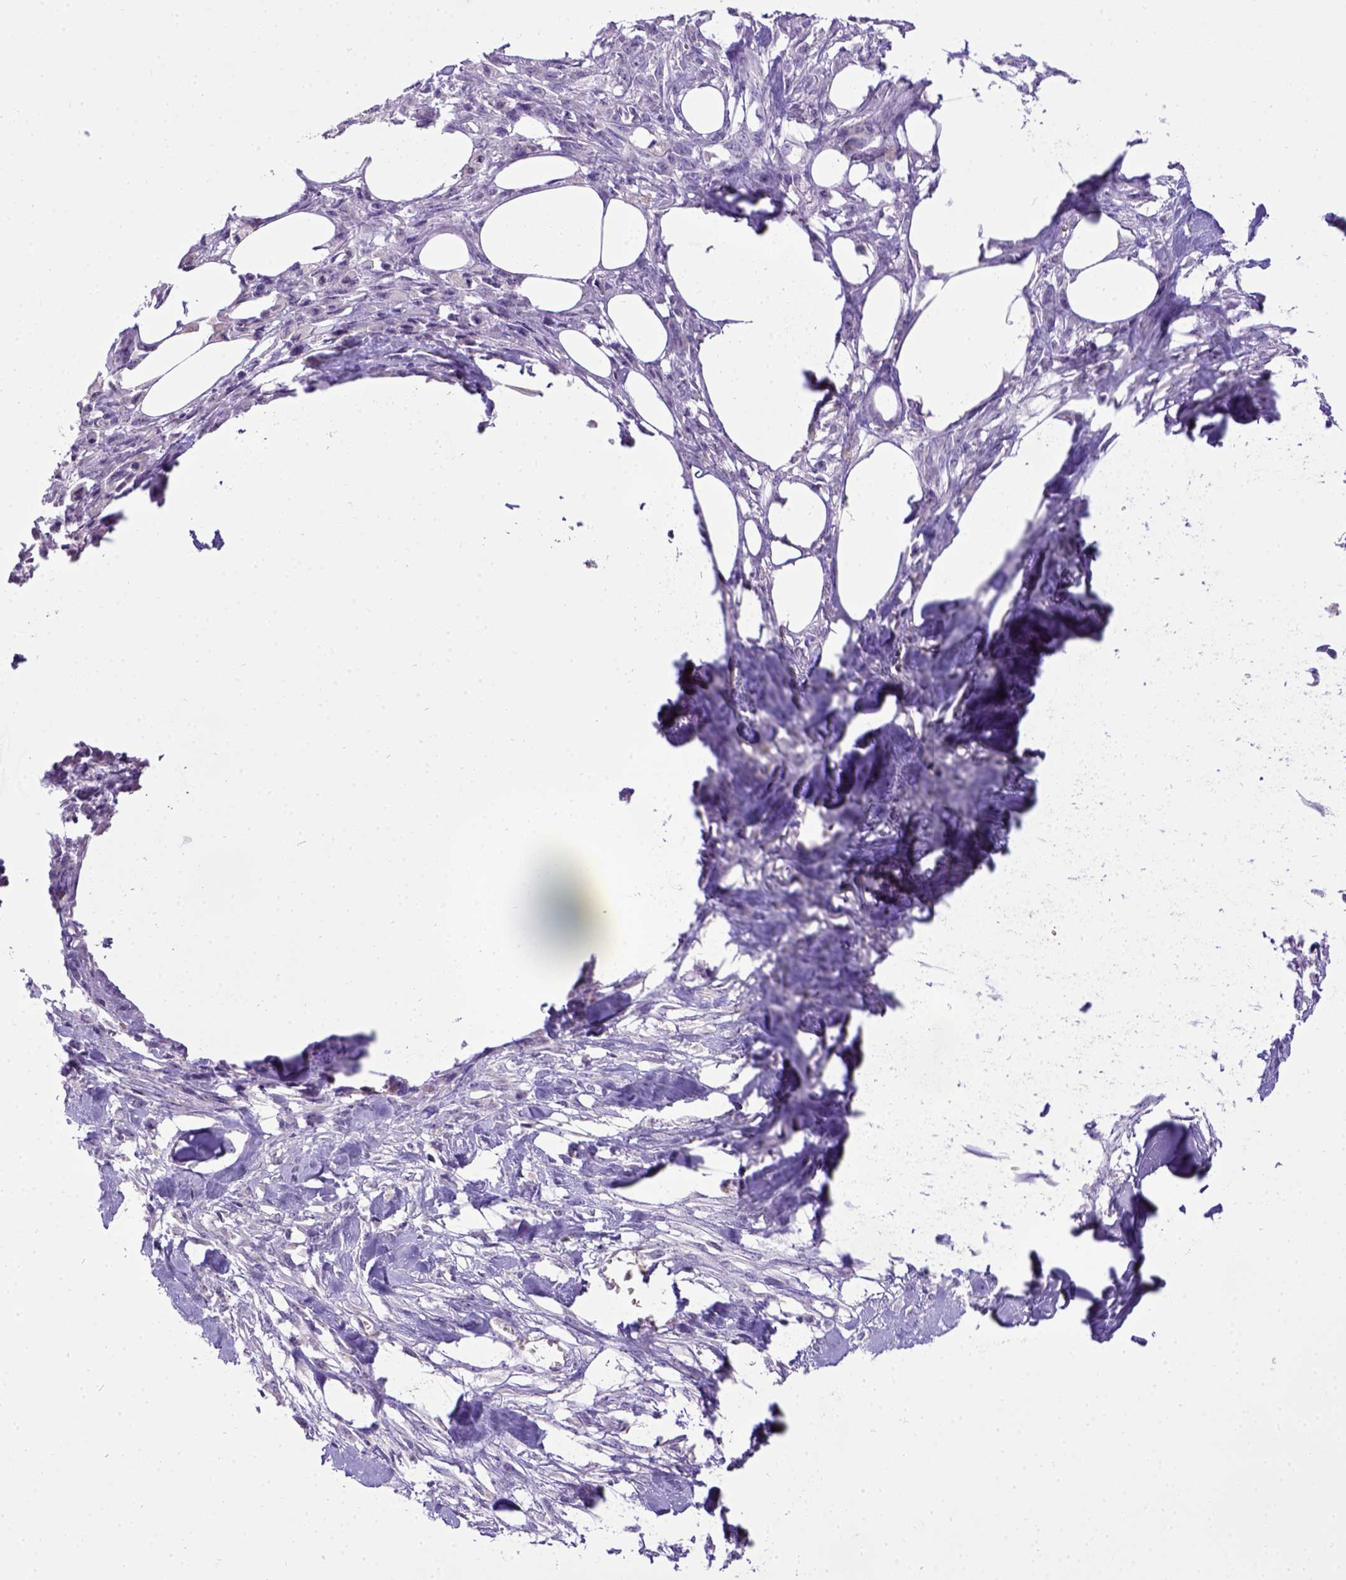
{"staining": {"intensity": "negative", "quantity": "none", "location": "none"}, "tissue": "skin cancer", "cell_type": "Tumor cells", "image_type": "cancer", "snomed": [{"axis": "morphology", "description": "Squamous cell carcinoma, NOS"}, {"axis": "topography", "description": "Skin"}], "caption": "Tumor cells are negative for brown protein staining in squamous cell carcinoma (skin).", "gene": "SPEF1", "patient": {"sex": "female", "age": 59}}